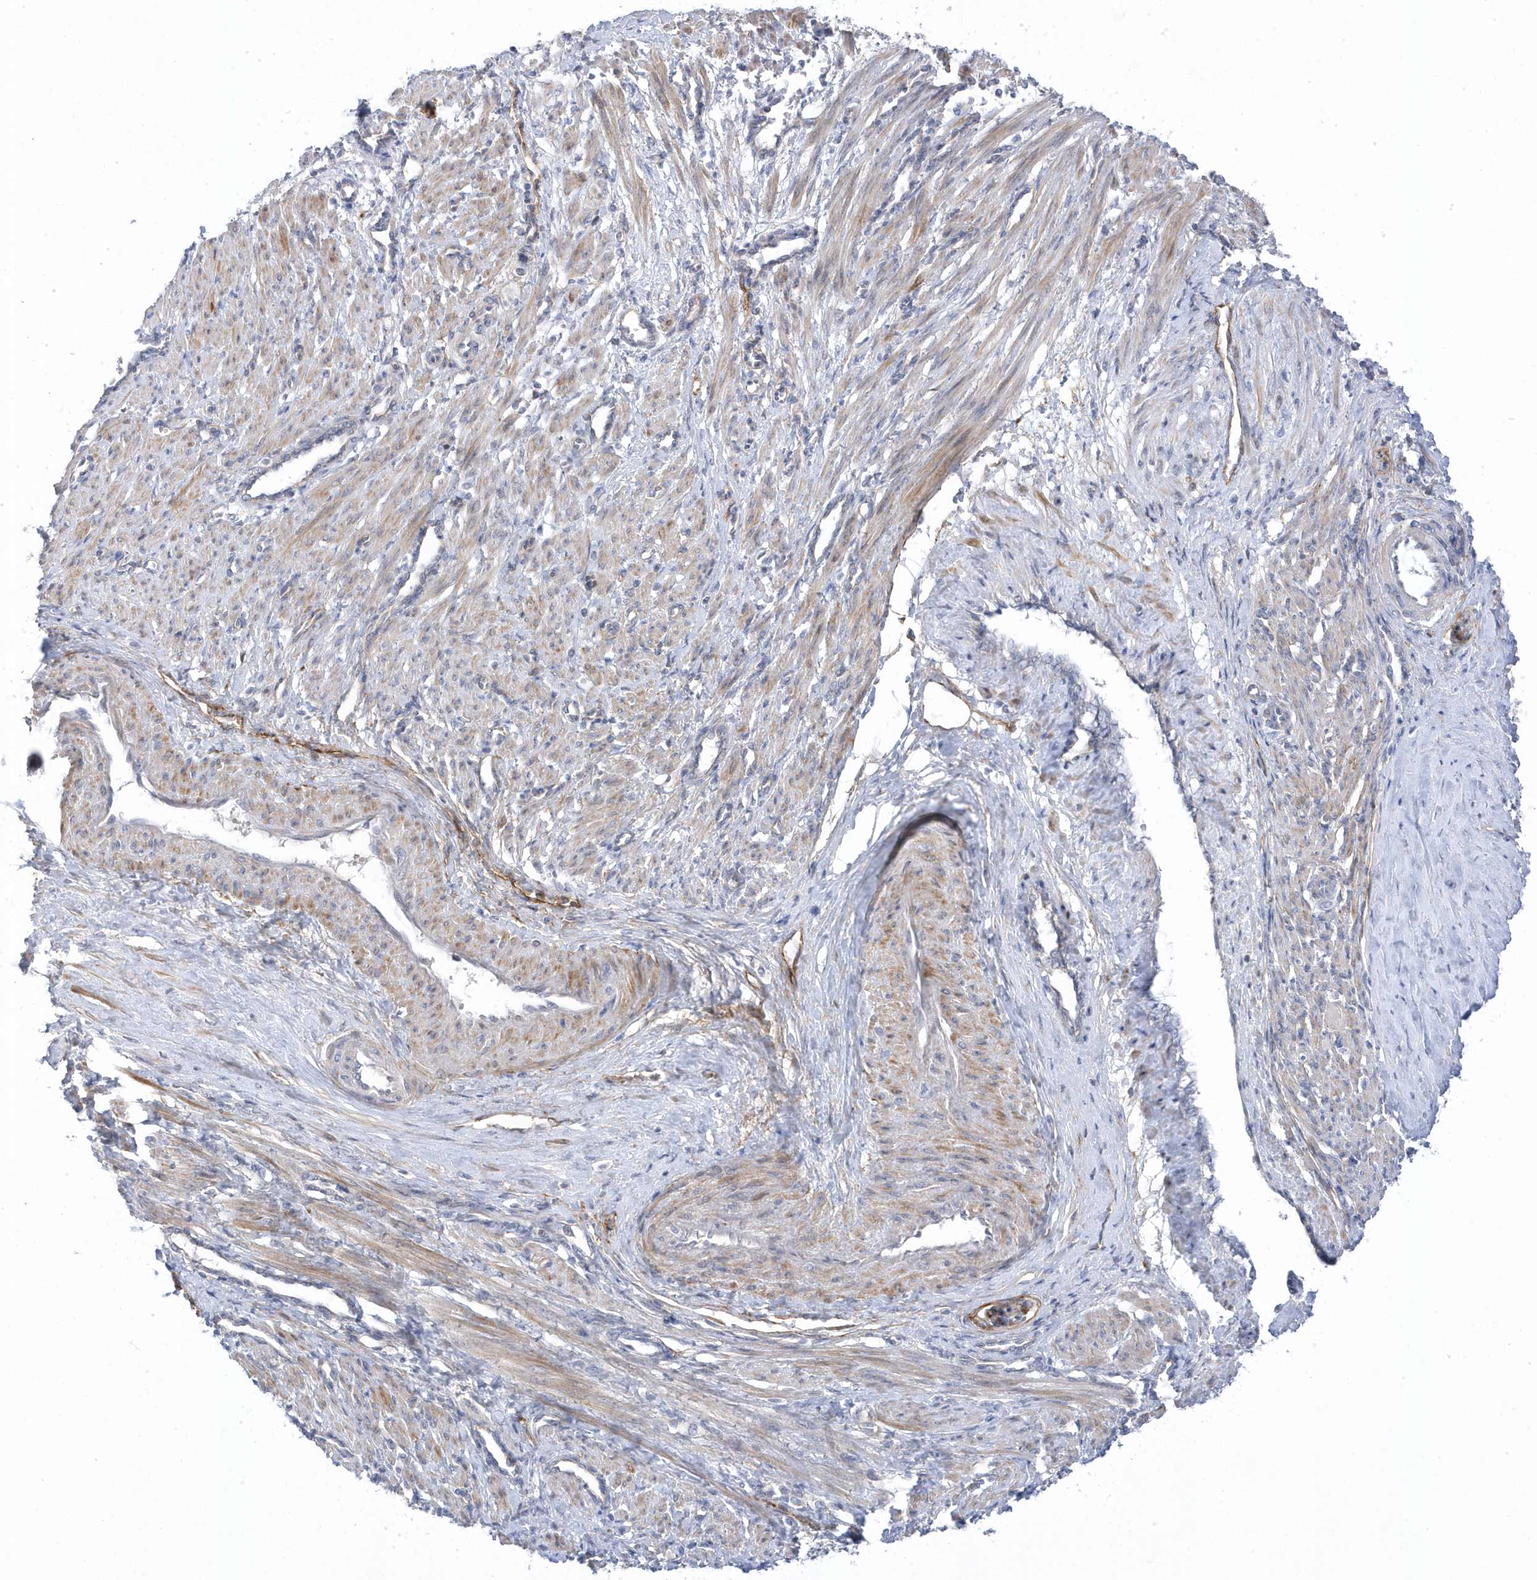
{"staining": {"intensity": "moderate", "quantity": "25%-75%", "location": "cytoplasmic/membranous"}, "tissue": "smooth muscle", "cell_type": "Smooth muscle cells", "image_type": "normal", "snomed": [{"axis": "morphology", "description": "Normal tissue, NOS"}, {"axis": "topography", "description": "Endometrium"}], "caption": "Approximately 25%-75% of smooth muscle cells in normal smooth muscle display moderate cytoplasmic/membranous protein staining as visualized by brown immunohistochemical staining.", "gene": "ANAPC1", "patient": {"sex": "female", "age": 33}}